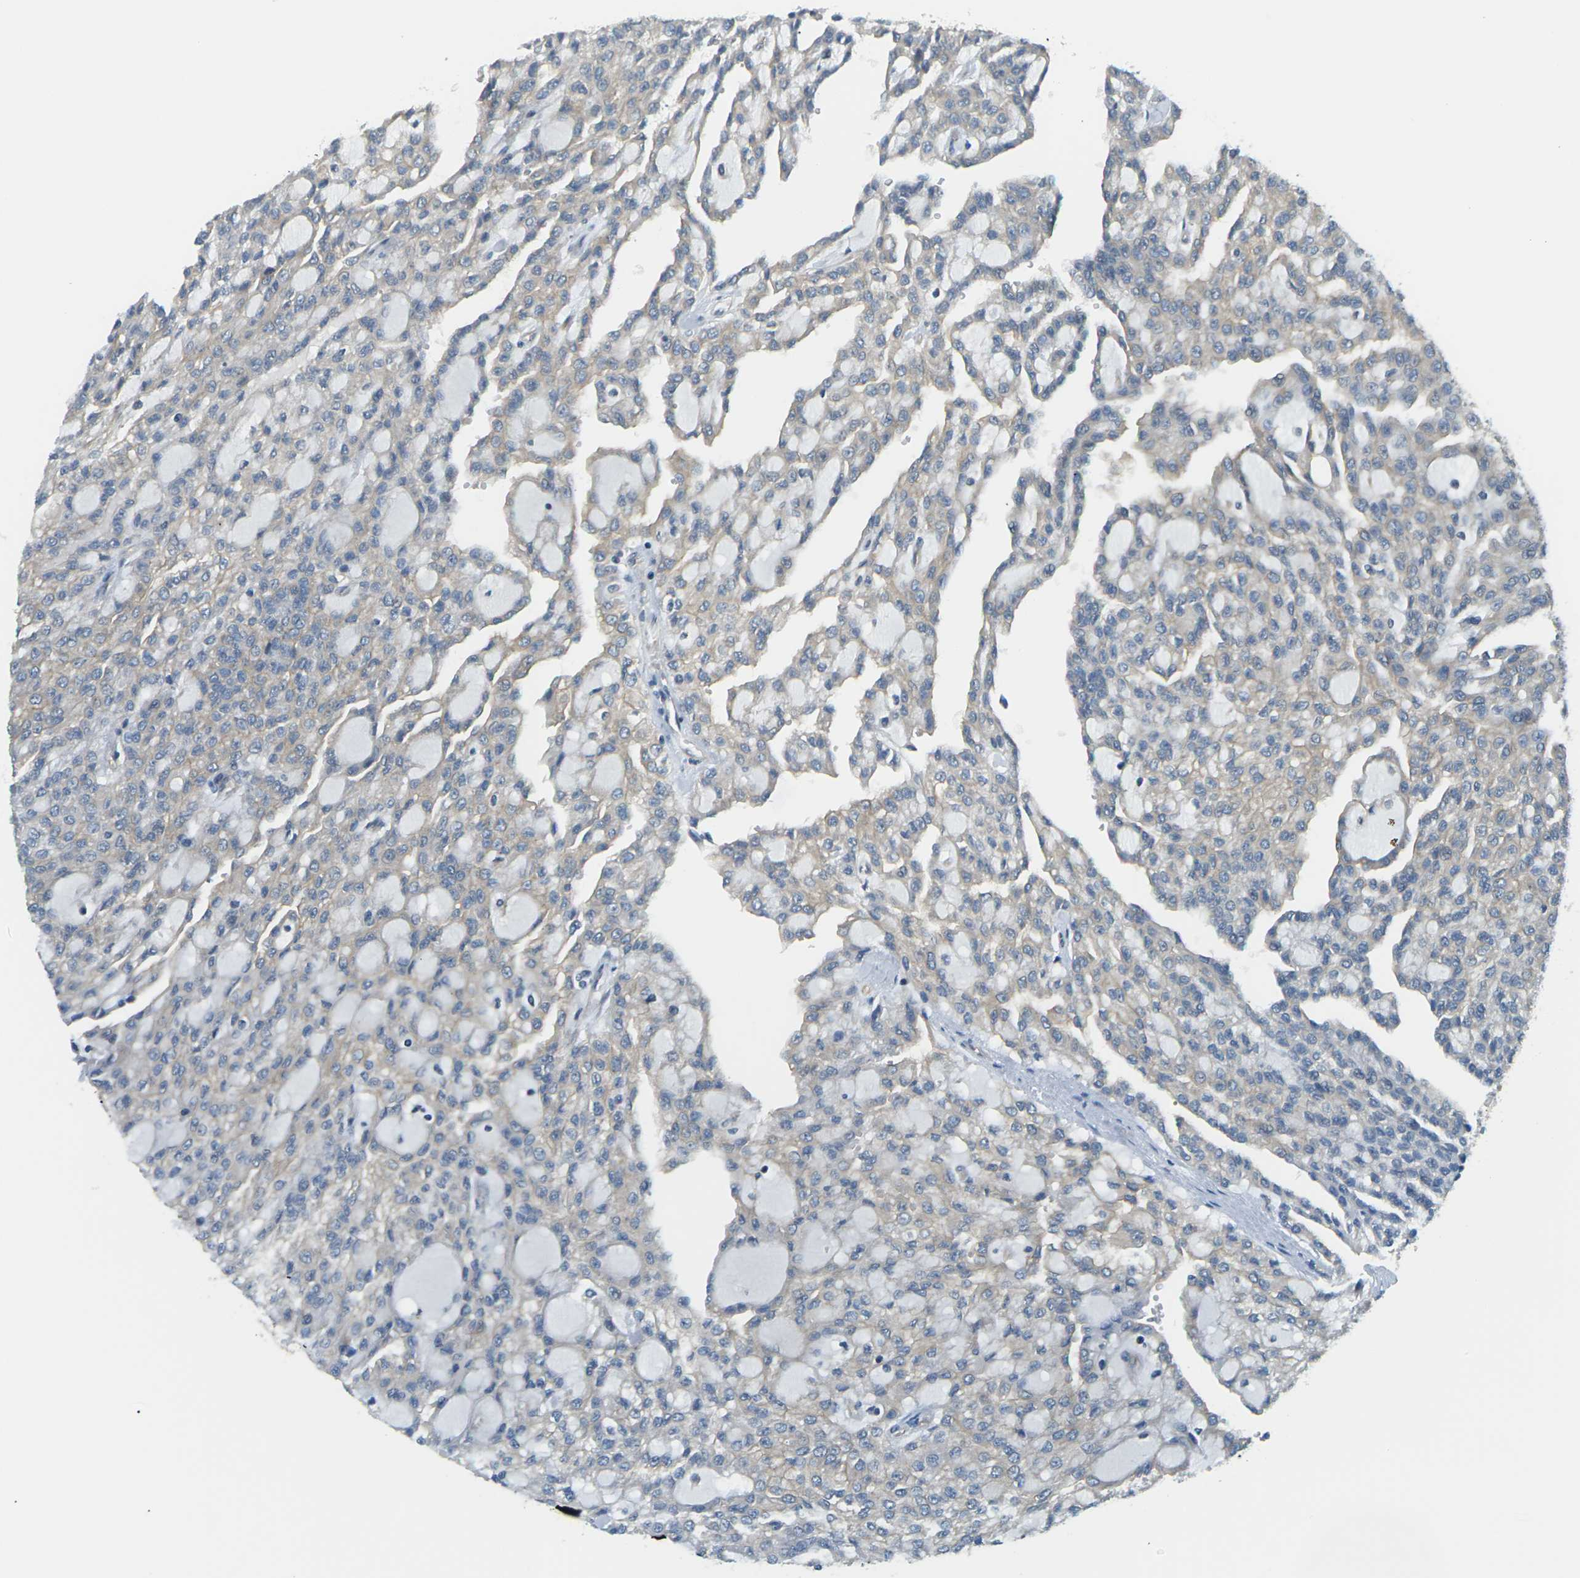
{"staining": {"intensity": "negative", "quantity": "none", "location": "none"}, "tissue": "renal cancer", "cell_type": "Tumor cells", "image_type": "cancer", "snomed": [{"axis": "morphology", "description": "Adenocarcinoma, NOS"}, {"axis": "topography", "description": "Kidney"}], "caption": "An immunohistochemistry micrograph of adenocarcinoma (renal) is shown. There is no staining in tumor cells of adenocarcinoma (renal).", "gene": "SLC13A3", "patient": {"sex": "male", "age": 63}}